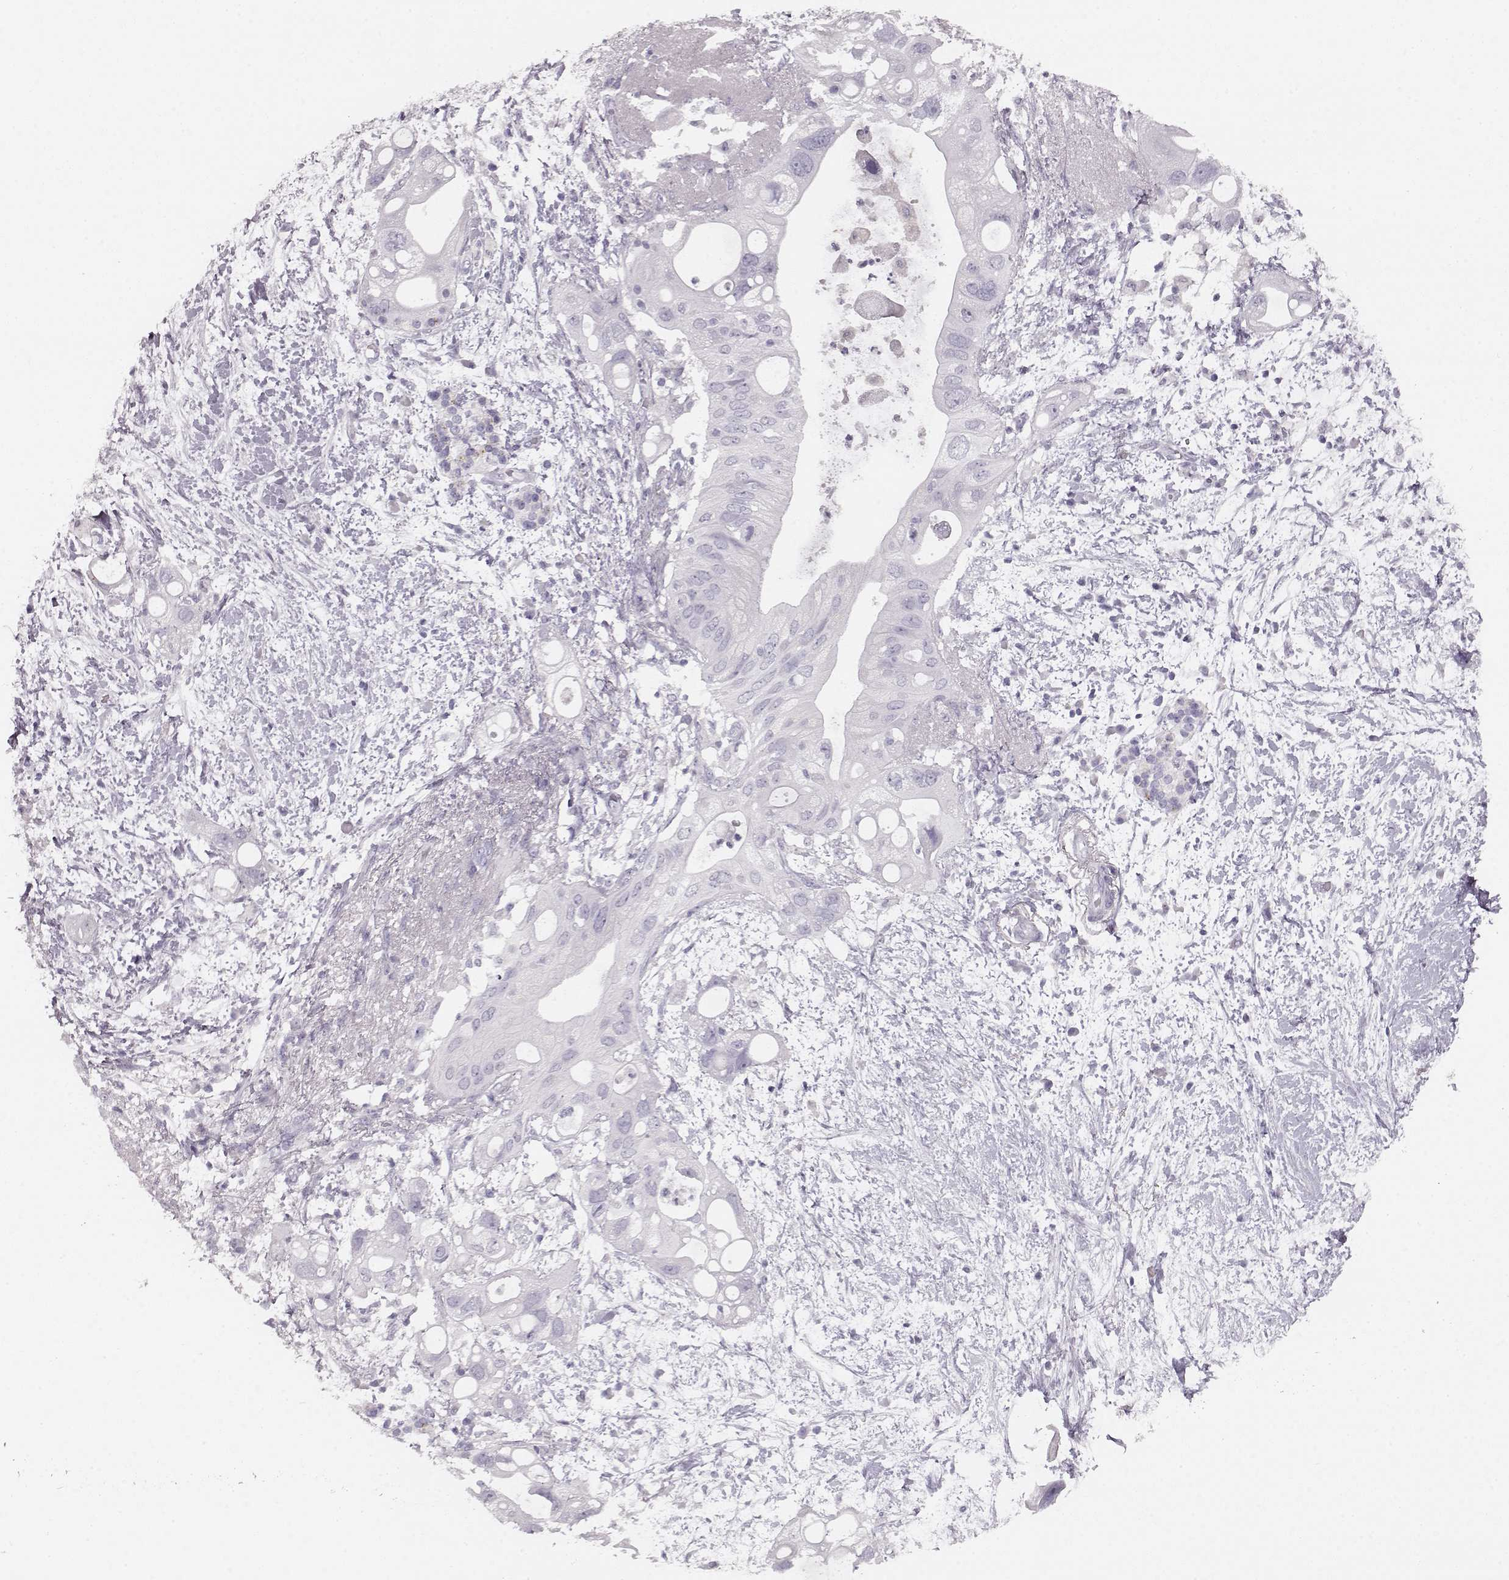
{"staining": {"intensity": "negative", "quantity": "none", "location": "none"}, "tissue": "pancreatic cancer", "cell_type": "Tumor cells", "image_type": "cancer", "snomed": [{"axis": "morphology", "description": "Adenocarcinoma, NOS"}, {"axis": "topography", "description": "Pancreas"}], "caption": "High power microscopy micrograph of an immunohistochemistry photomicrograph of pancreatic adenocarcinoma, revealing no significant staining in tumor cells.", "gene": "KIAA0319", "patient": {"sex": "female", "age": 72}}